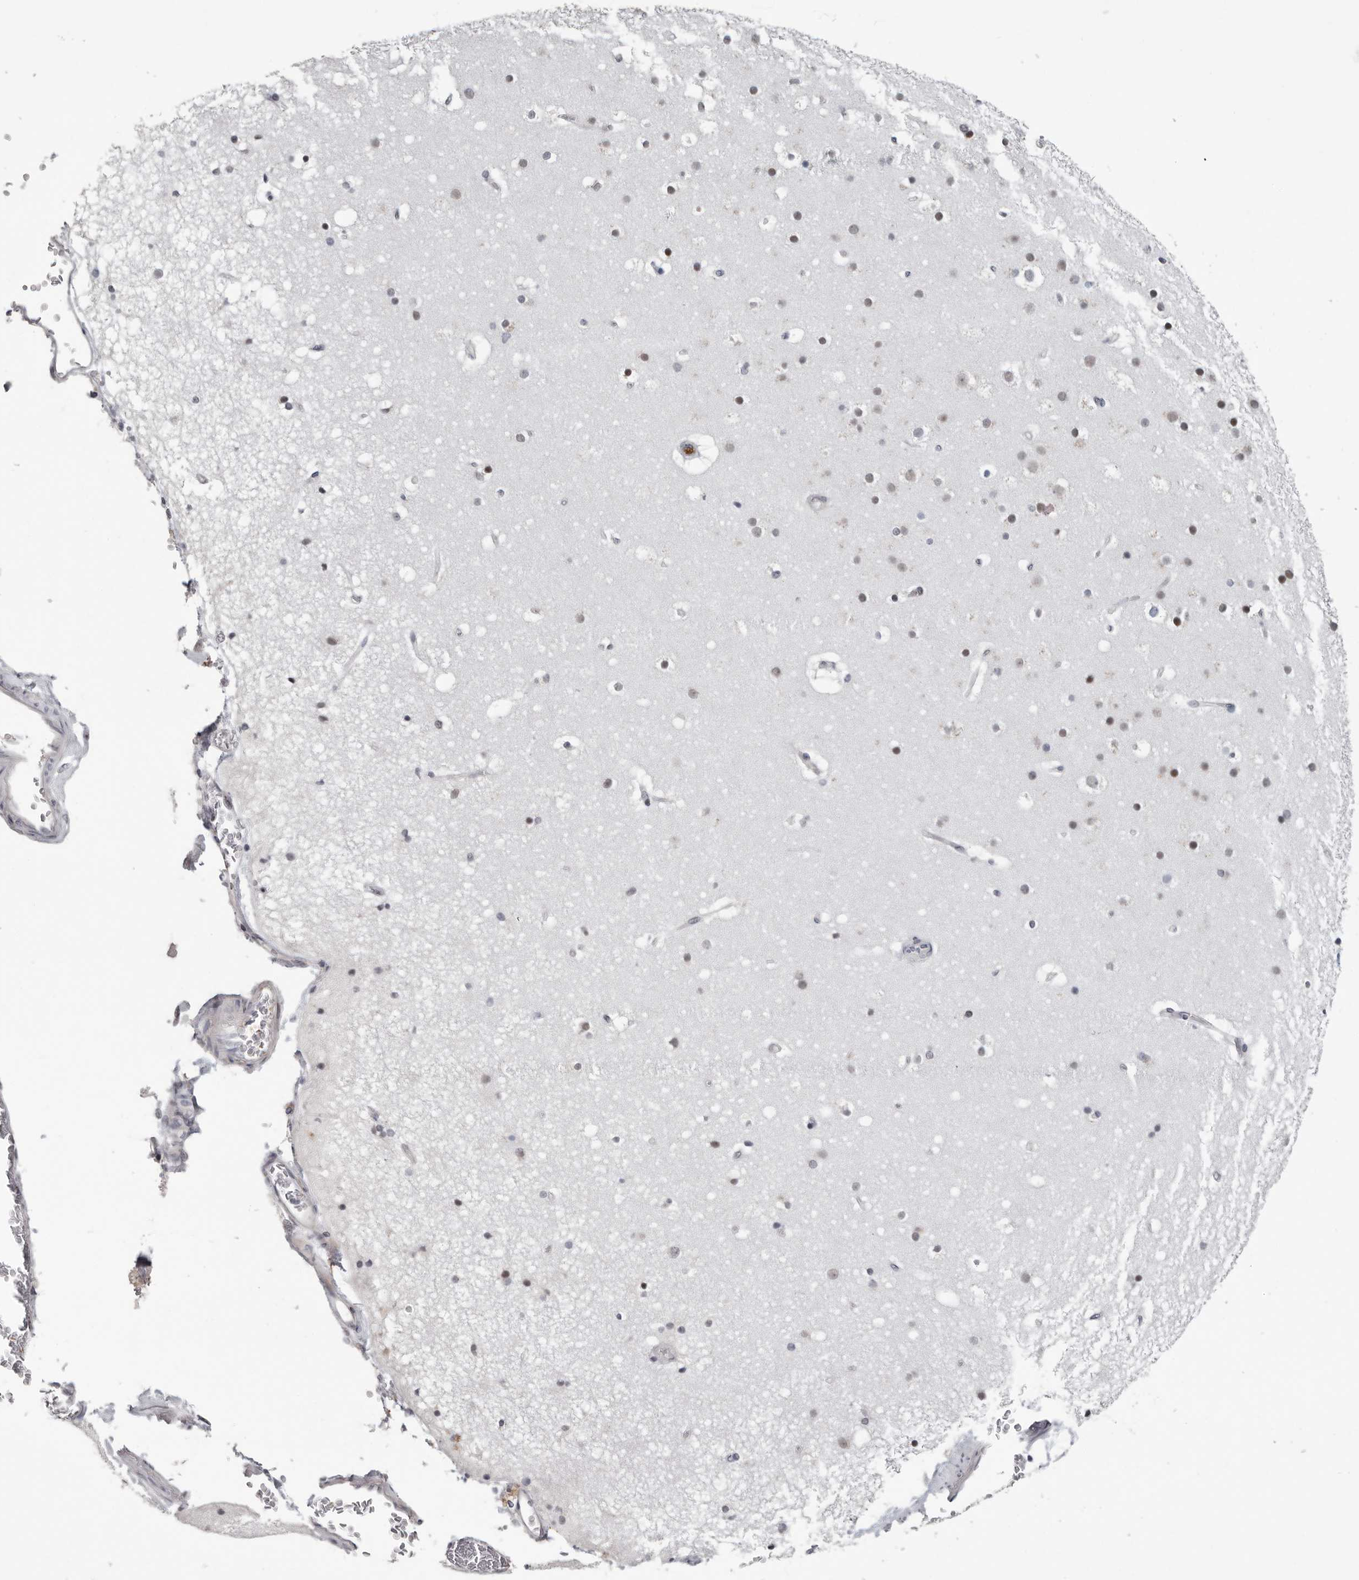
{"staining": {"intensity": "negative", "quantity": "none", "location": "none"}, "tissue": "cerebral cortex", "cell_type": "Endothelial cells", "image_type": "normal", "snomed": [{"axis": "morphology", "description": "Normal tissue, NOS"}, {"axis": "topography", "description": "Cerebral cortex"}], "caption": "The micrograph reveals no significant positivity in endothelial cells of cerebral cortex. (Immunohistochemistry, brightfield microscopy, high magnification).", "gene": "RALGPS2", "patient": {"sex": "male", "age": 57}}